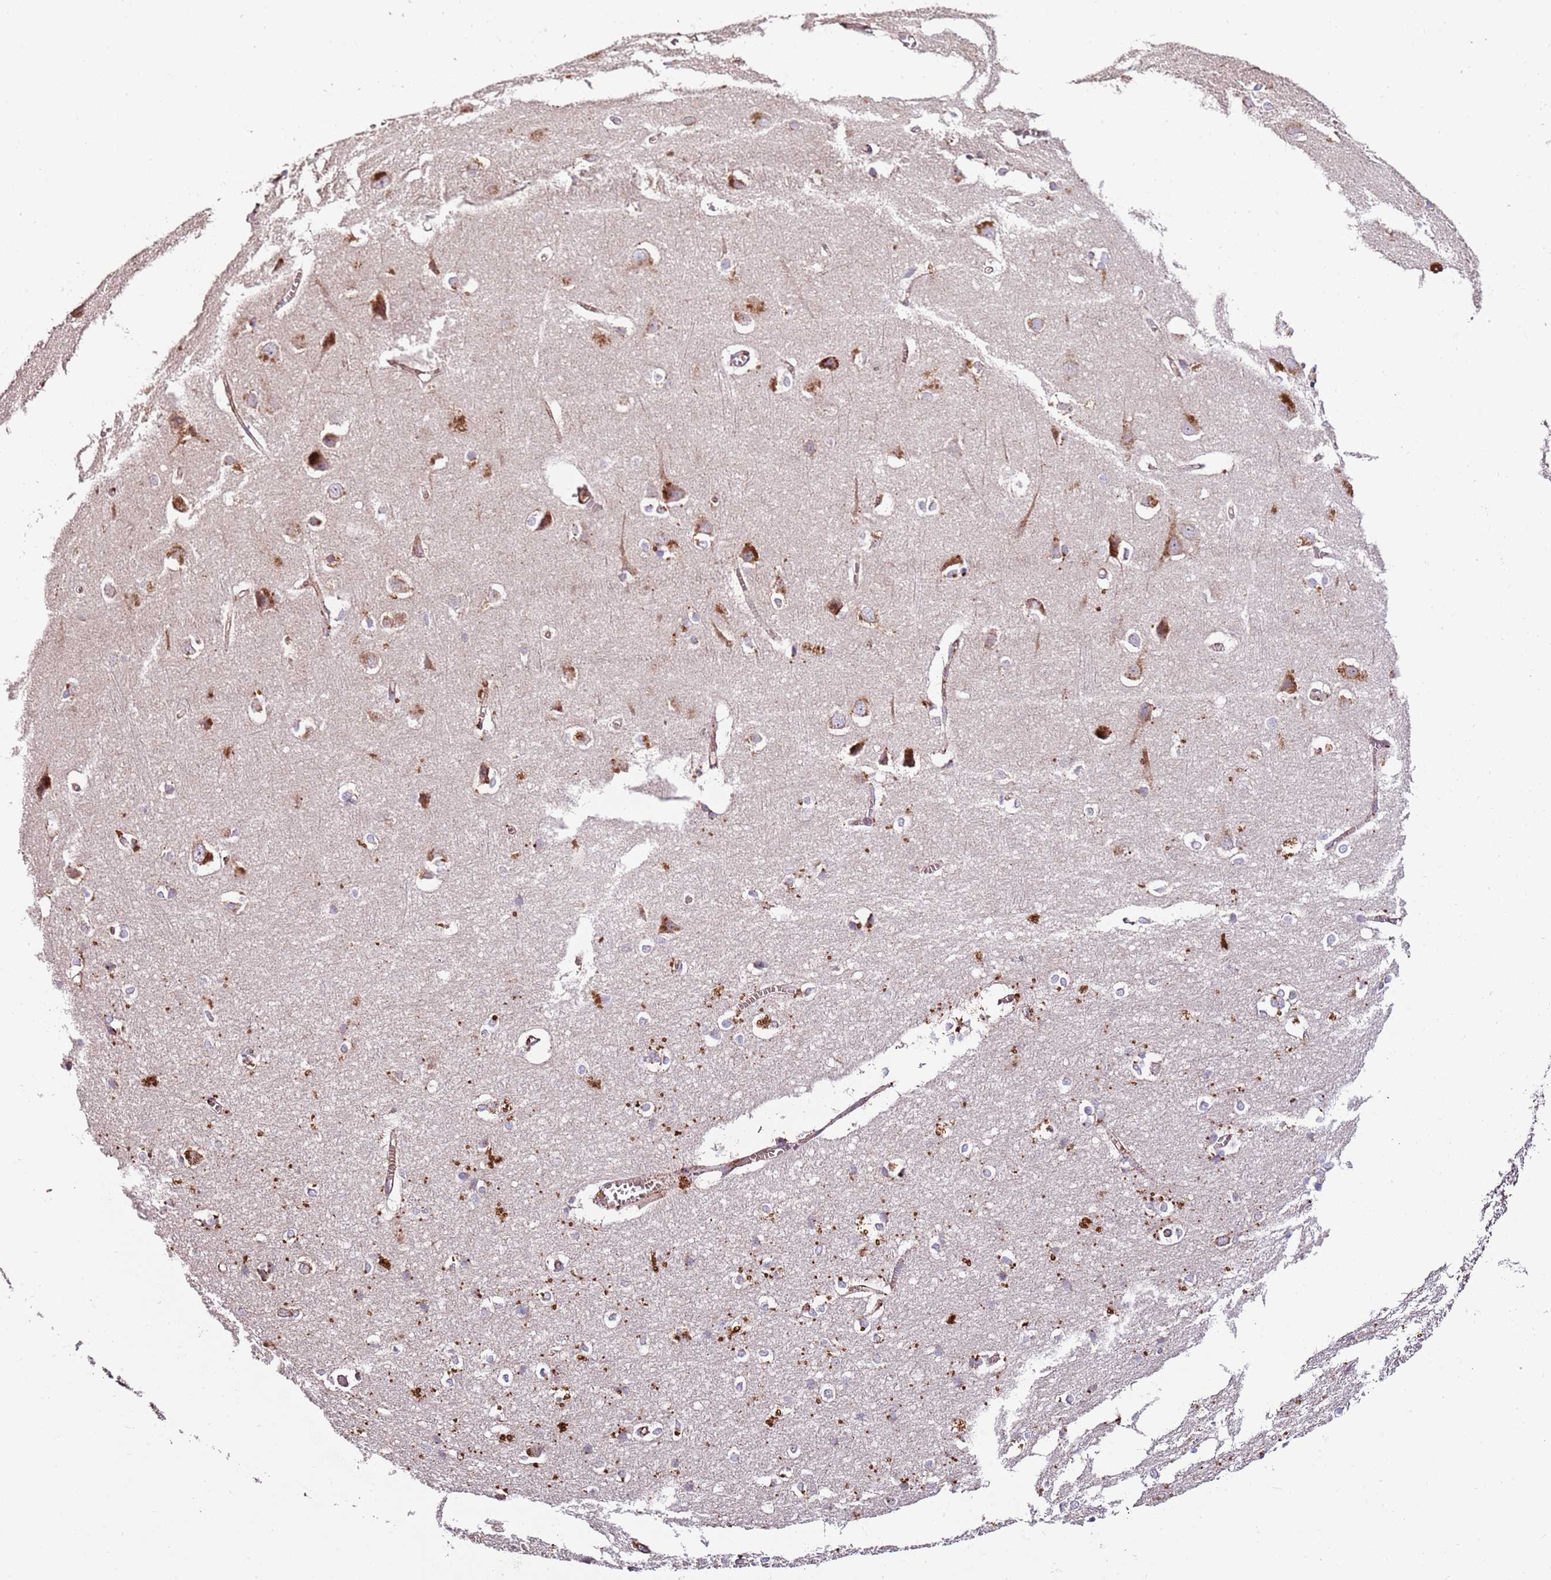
{"staining": {"intensity": "moderate", "quantity": "25%-75%", "location": "cytoplasmic/membranous"}, "tissue": "cerebral cortex", "cell_type": "Endothelial cells", "image_type": "normal", "snomed": [{"axis": "morphology", "description": "Normal tissue, NOS"}, {"axis": "topography", "description": "Cerebral cortex"}], "caption": "Human cerebral cortex stained for a protein (brown) displays moderate cytoplasmic/membranous positive positivity in approximately 25%-75% of endothelial cells.", "gene": "DOCK6", "patient": {"sex": "male", "age": 37}}